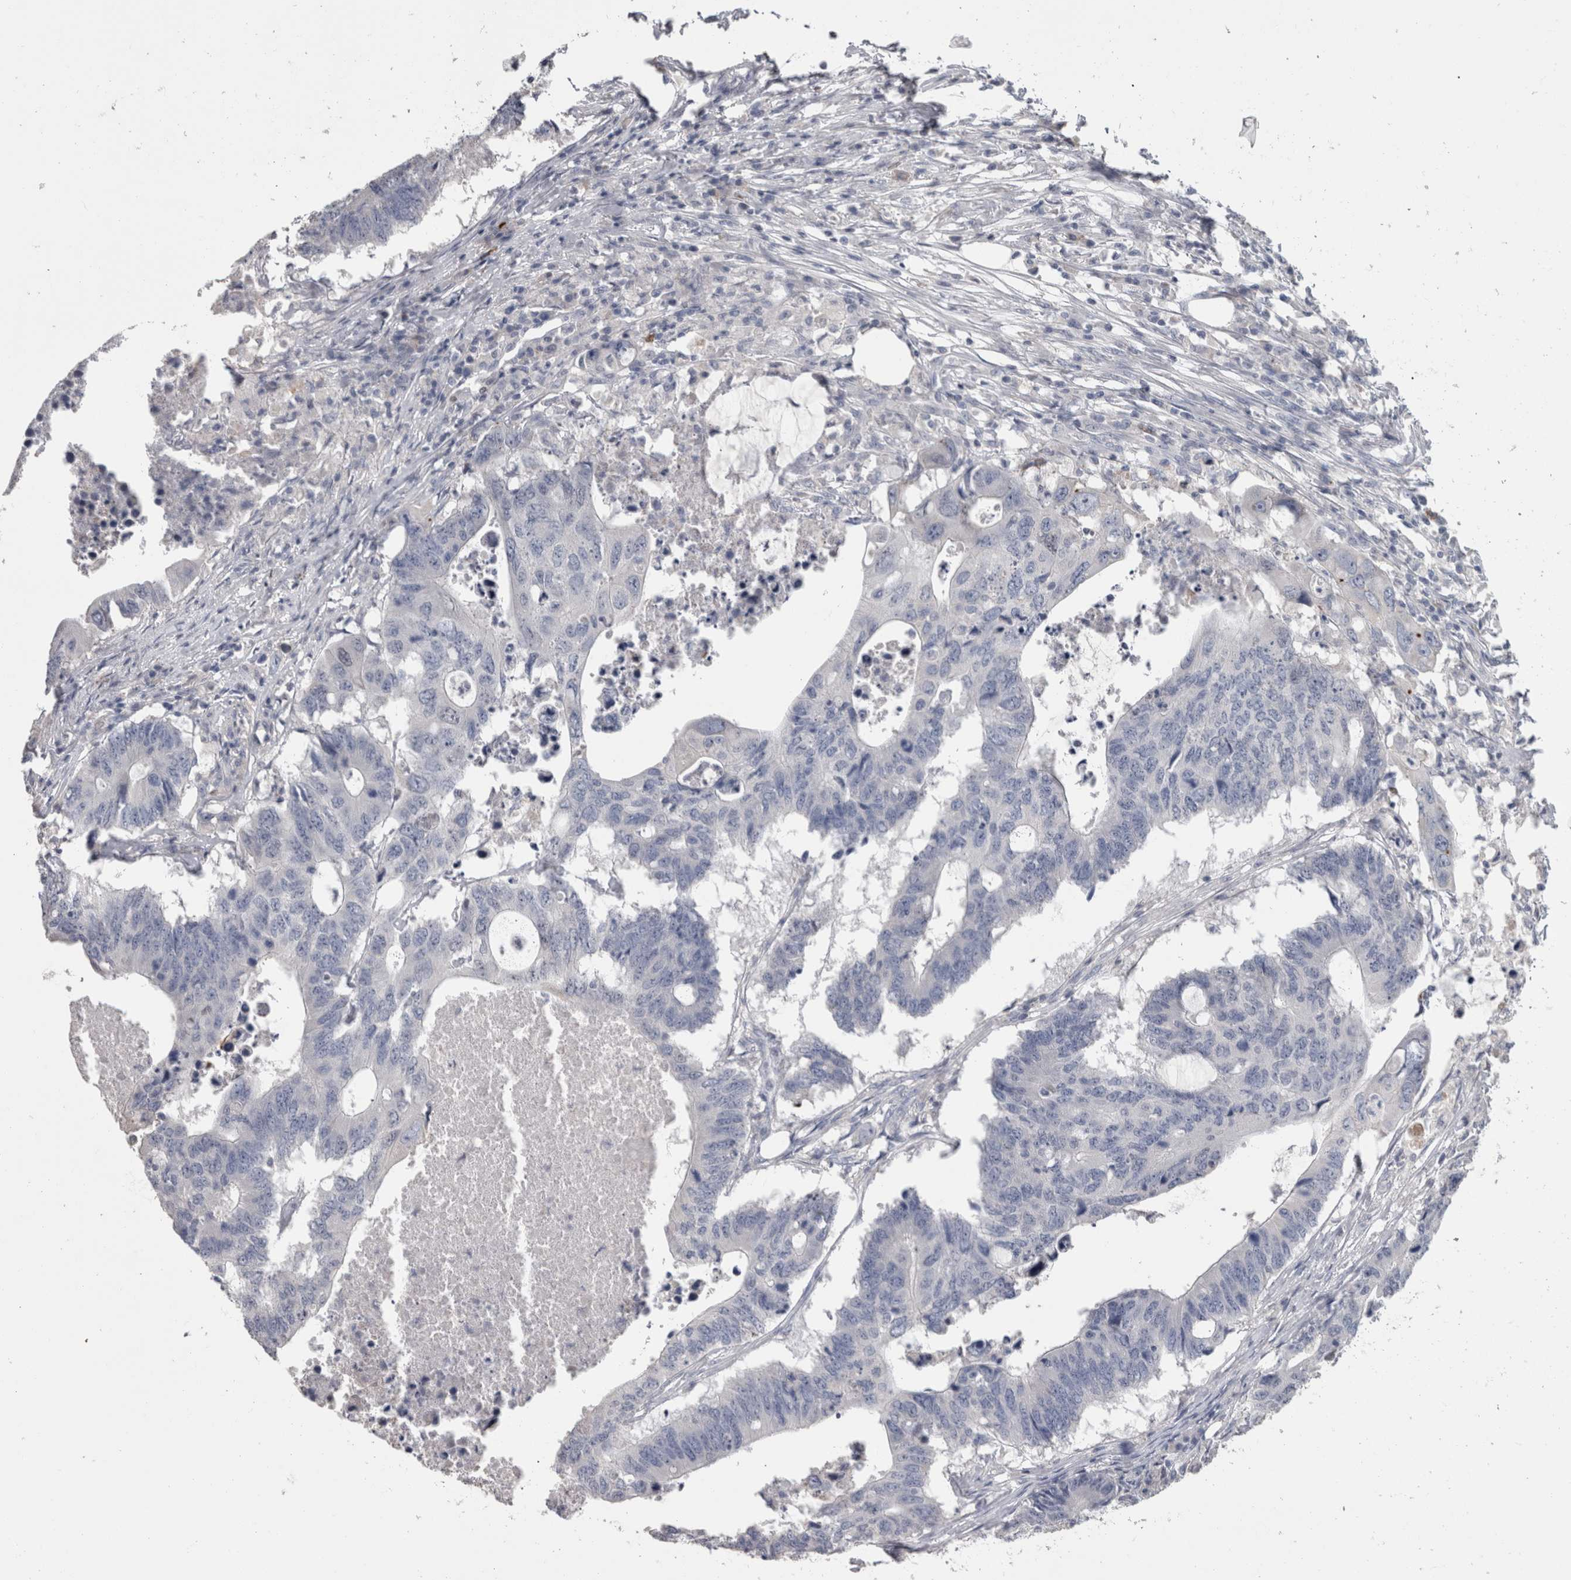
{"staining": {"intensity": "negative", "quantity": "none", "location": "none"}, "tissue": "colorectal cancer", "cell_type": "Tumor cells", "image_type": "cancer", "snomed": [{"axis": "morphology", "description": "Adenocarcinoma, NOS"}, {"axis": "topography", "description": "Colon"}], "caption": "A photomicrograph of human colorectal adenocarcinoma is negative for staining in tumor cells.", "gene": "IL33", "patient": {"sex": "male", "age": 71}}